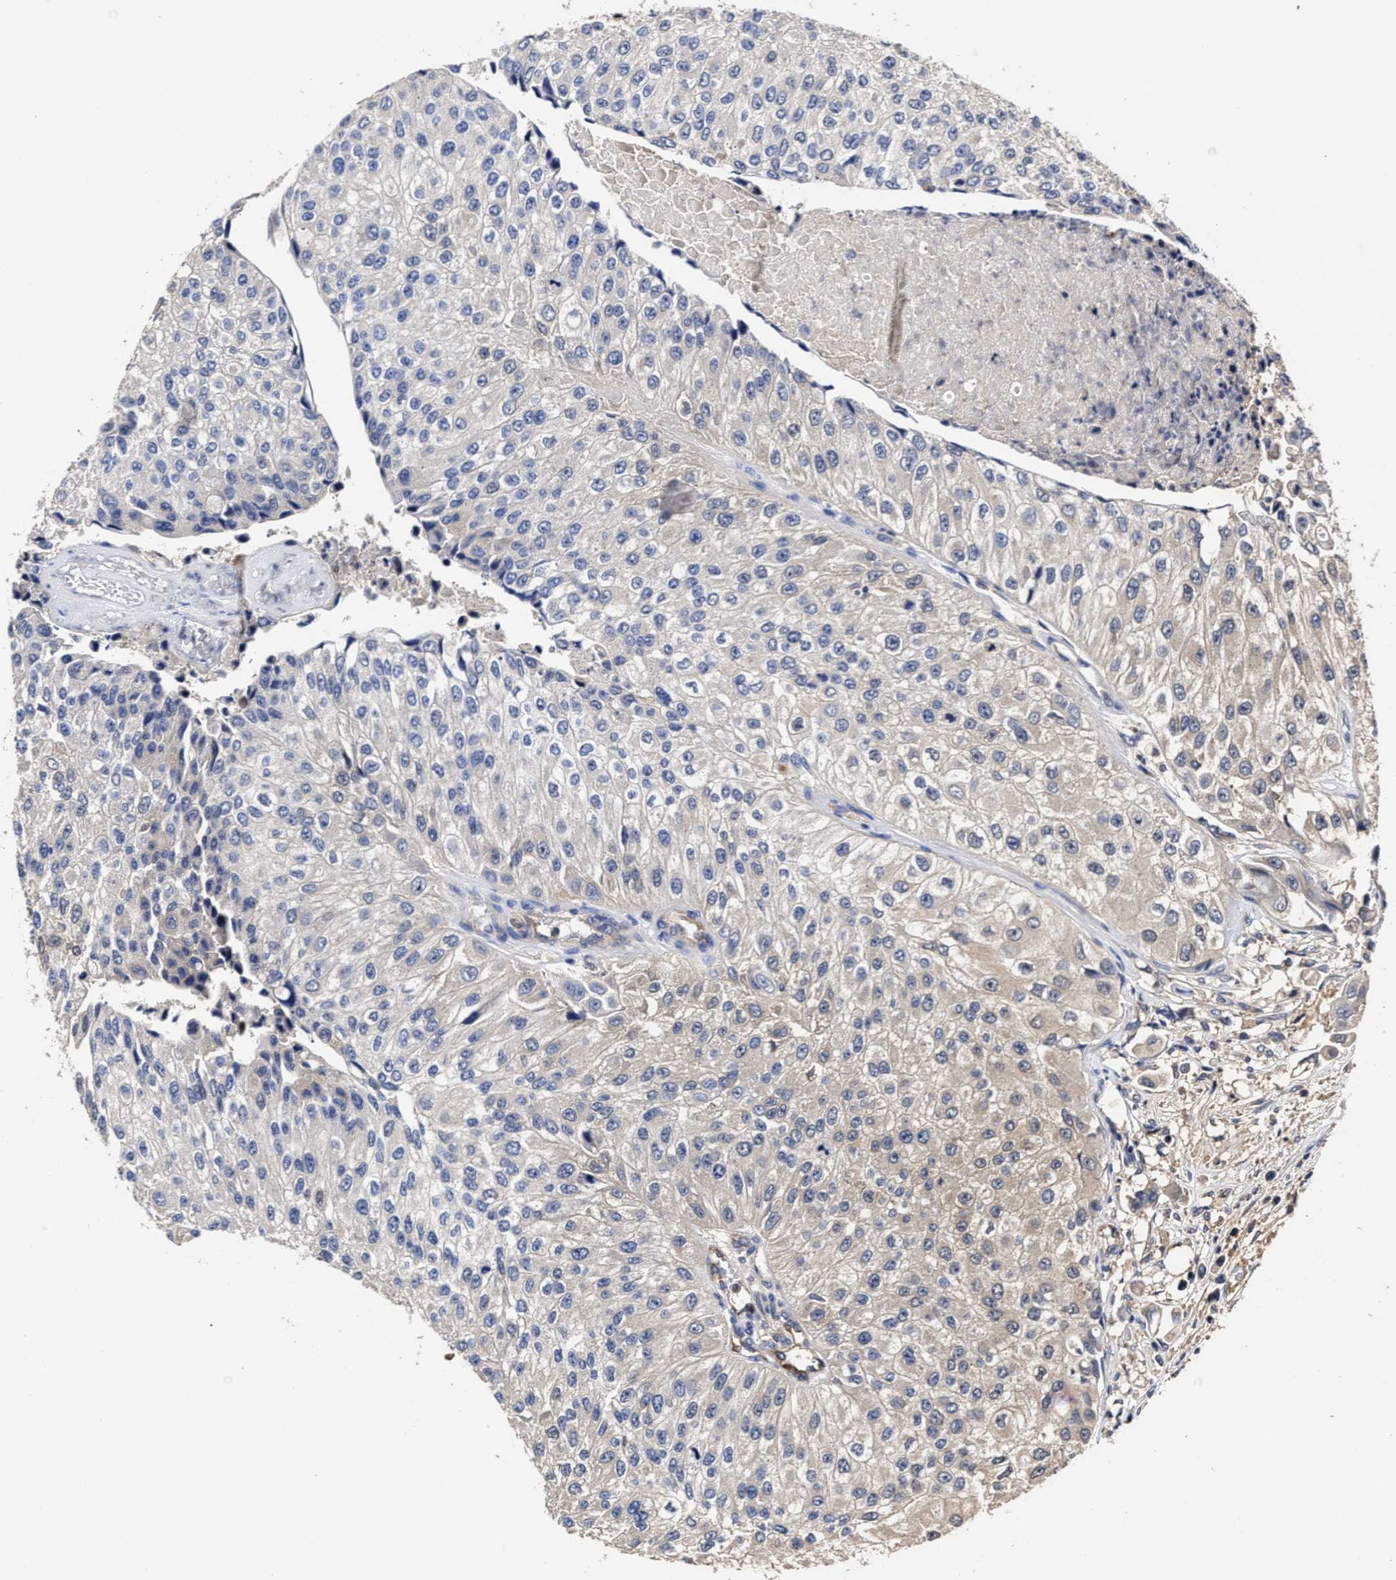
{"staining": {"intensity": "weak", "quantity": "<25%", "location": "cytoplasmic/membranous"}, "tissue": "urothelial cancer", "cell_type": "Tumor cells", "image_type": "cancer", "snomed": [{"axis": "morphology", "description": "Urothelial carcinoma, High grade"}, {"axis": "topography", "description": "Kidney"}, {"axis": "topography", "description": "Urinary bladder"}], "caption": "Urothelial cancer was stained to show a protein in brown. There is no significant positivity in tumor cells.", "gene": "SOCS5", "patient": {"sex": "male", "age": 77}}